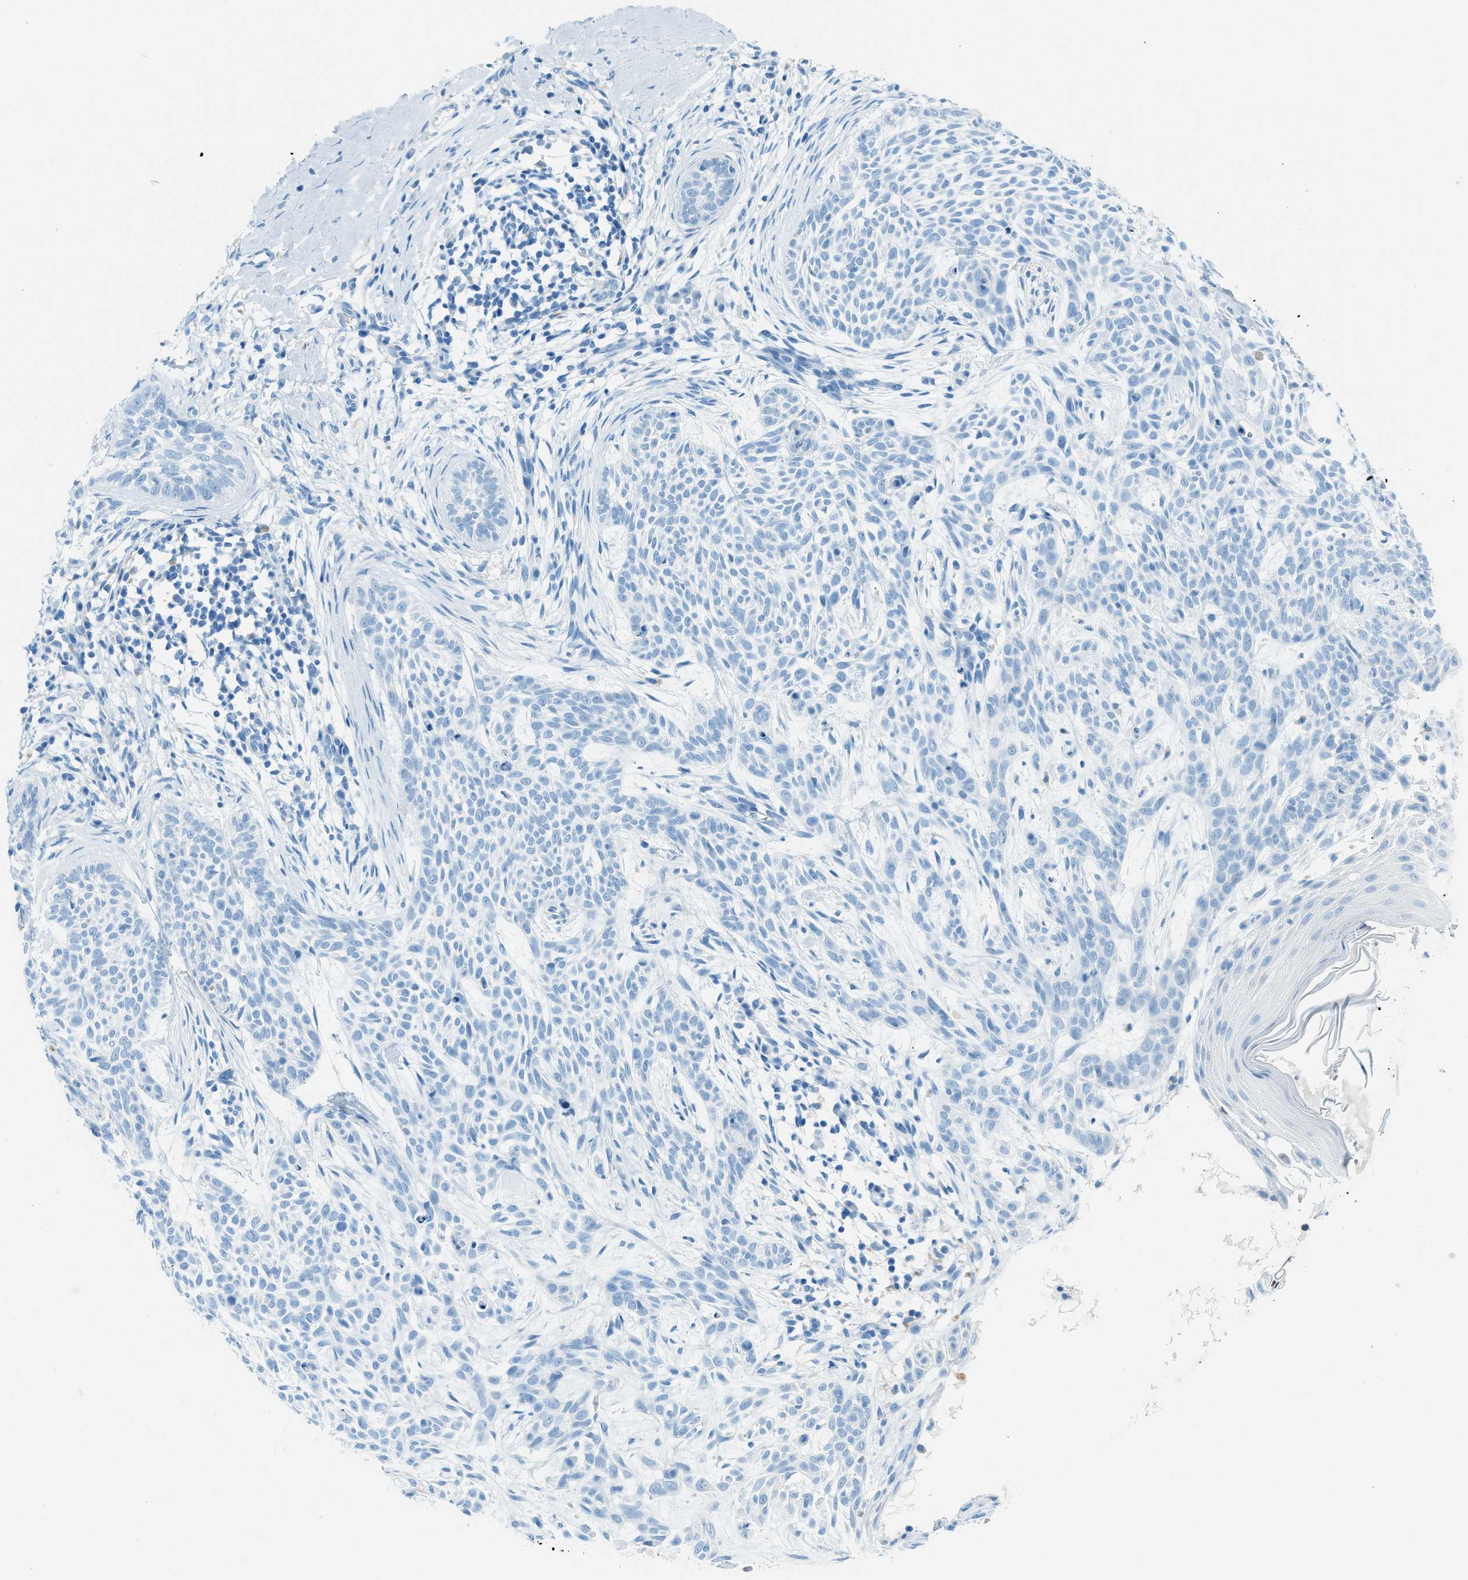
{"staining": {"intensity": "negative", "quantity": "none", "location": "none"}, "tissue": "skin cancer", "cell_type": "Tumor cells", "image_type": "cancer", "snomed": [{"axis": "morphology", "description": "Basal cell carcinoma"}, {"axis": "topography", "description": "Skin"}], "caption": "Tumor cells show no significant expression in skin cancer.", "gene": "C21orf62", "patient": {"sex": "female", "age": 59}}